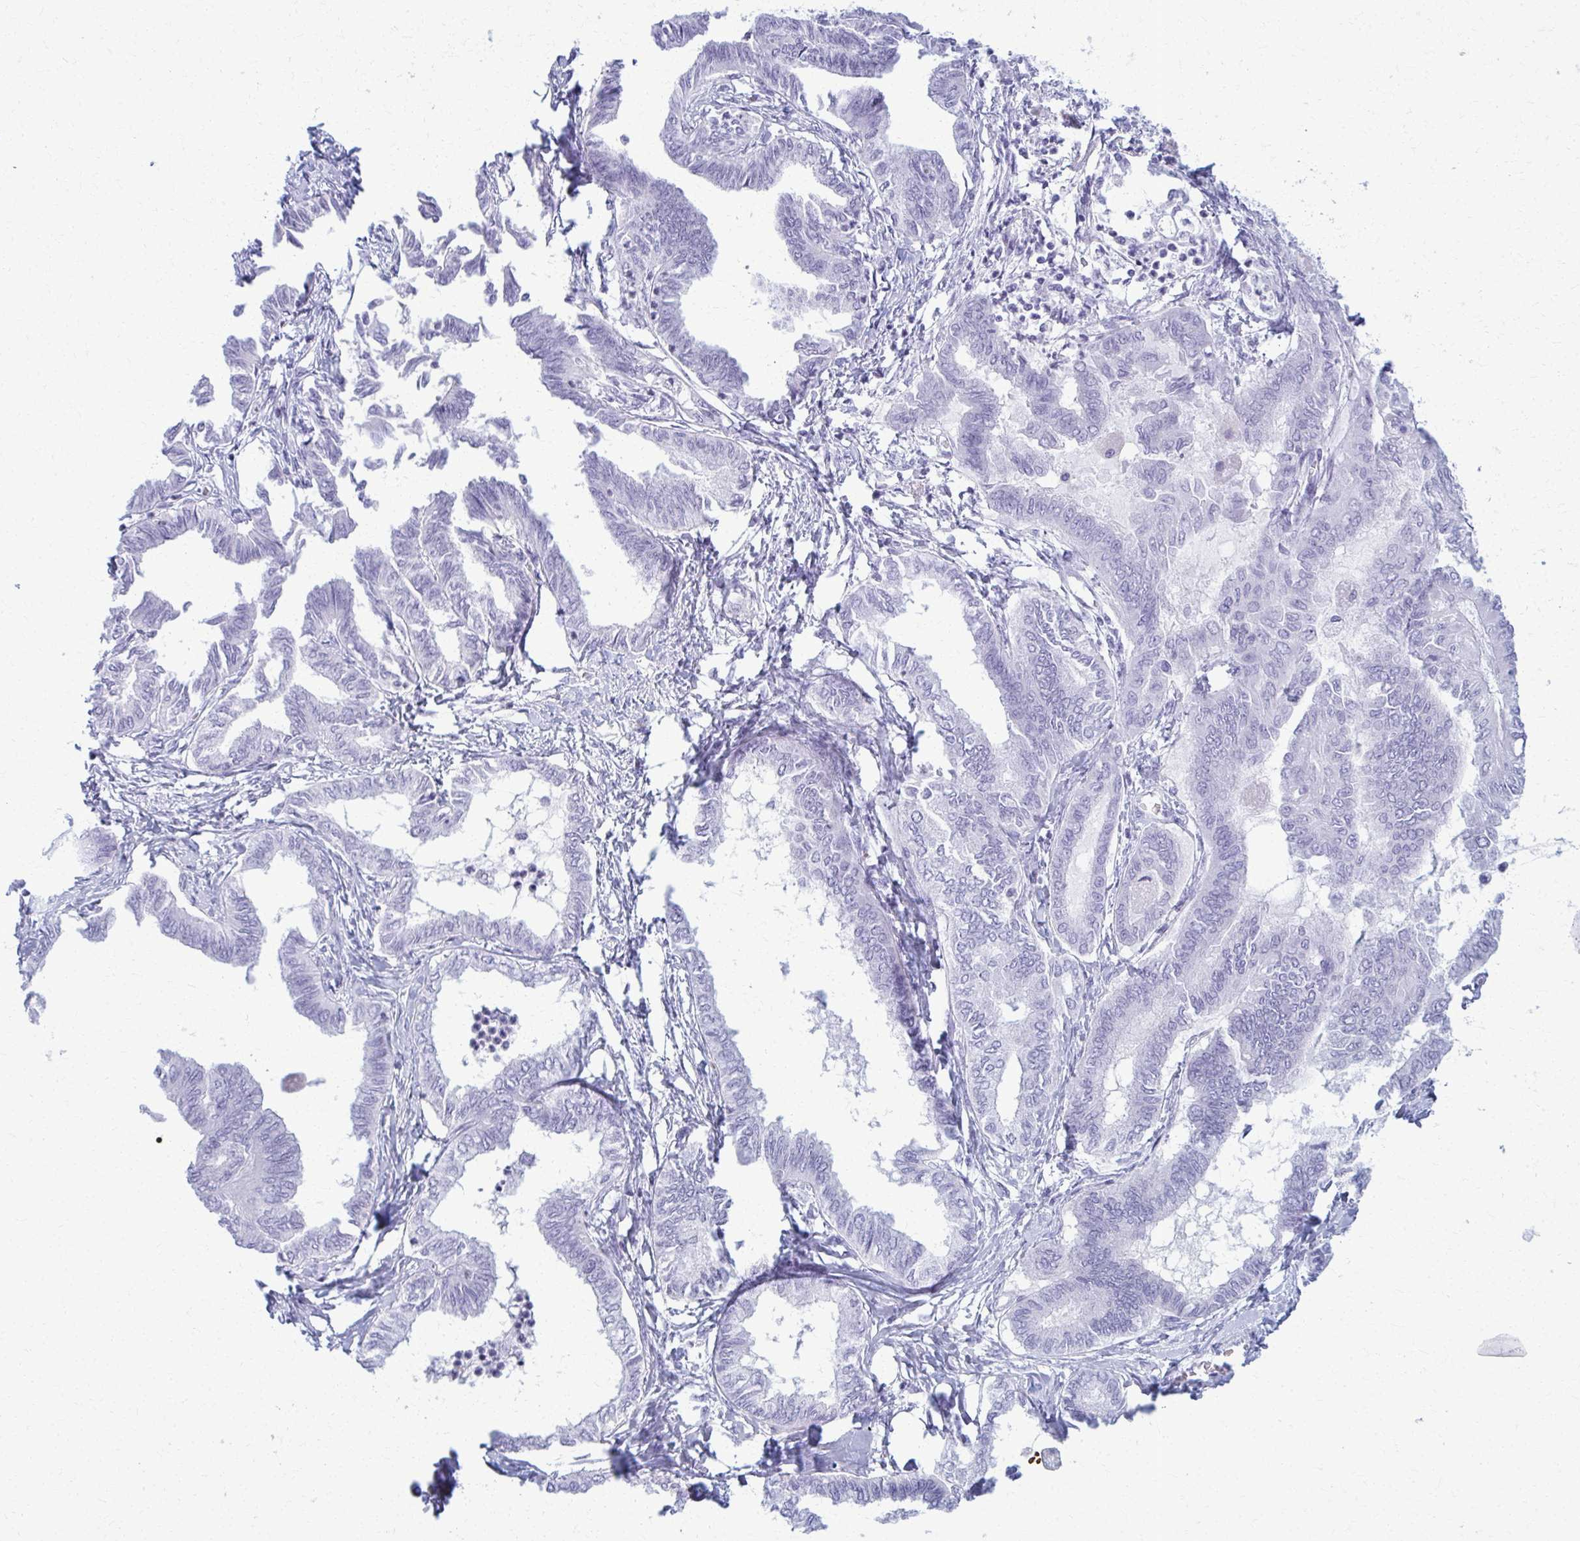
{"staining": {"intensity": "negative", "quantity": "none", "location": "none"}, "tissue": "ovarian cancer", "cell_type": "Tumor cells", "image_type": "cancer", "snomed": [{"axis": "morphology", "description": "Carcinoma, endometroid"}, {"axis": "topography", "description": "Ovary"}], "caption": "The histopathology image displays no staining of tumor cells in ovarian endometroid carcinoma.", "gene": "ACSM2B", "patient": {"sex": "female", "age": 70}}